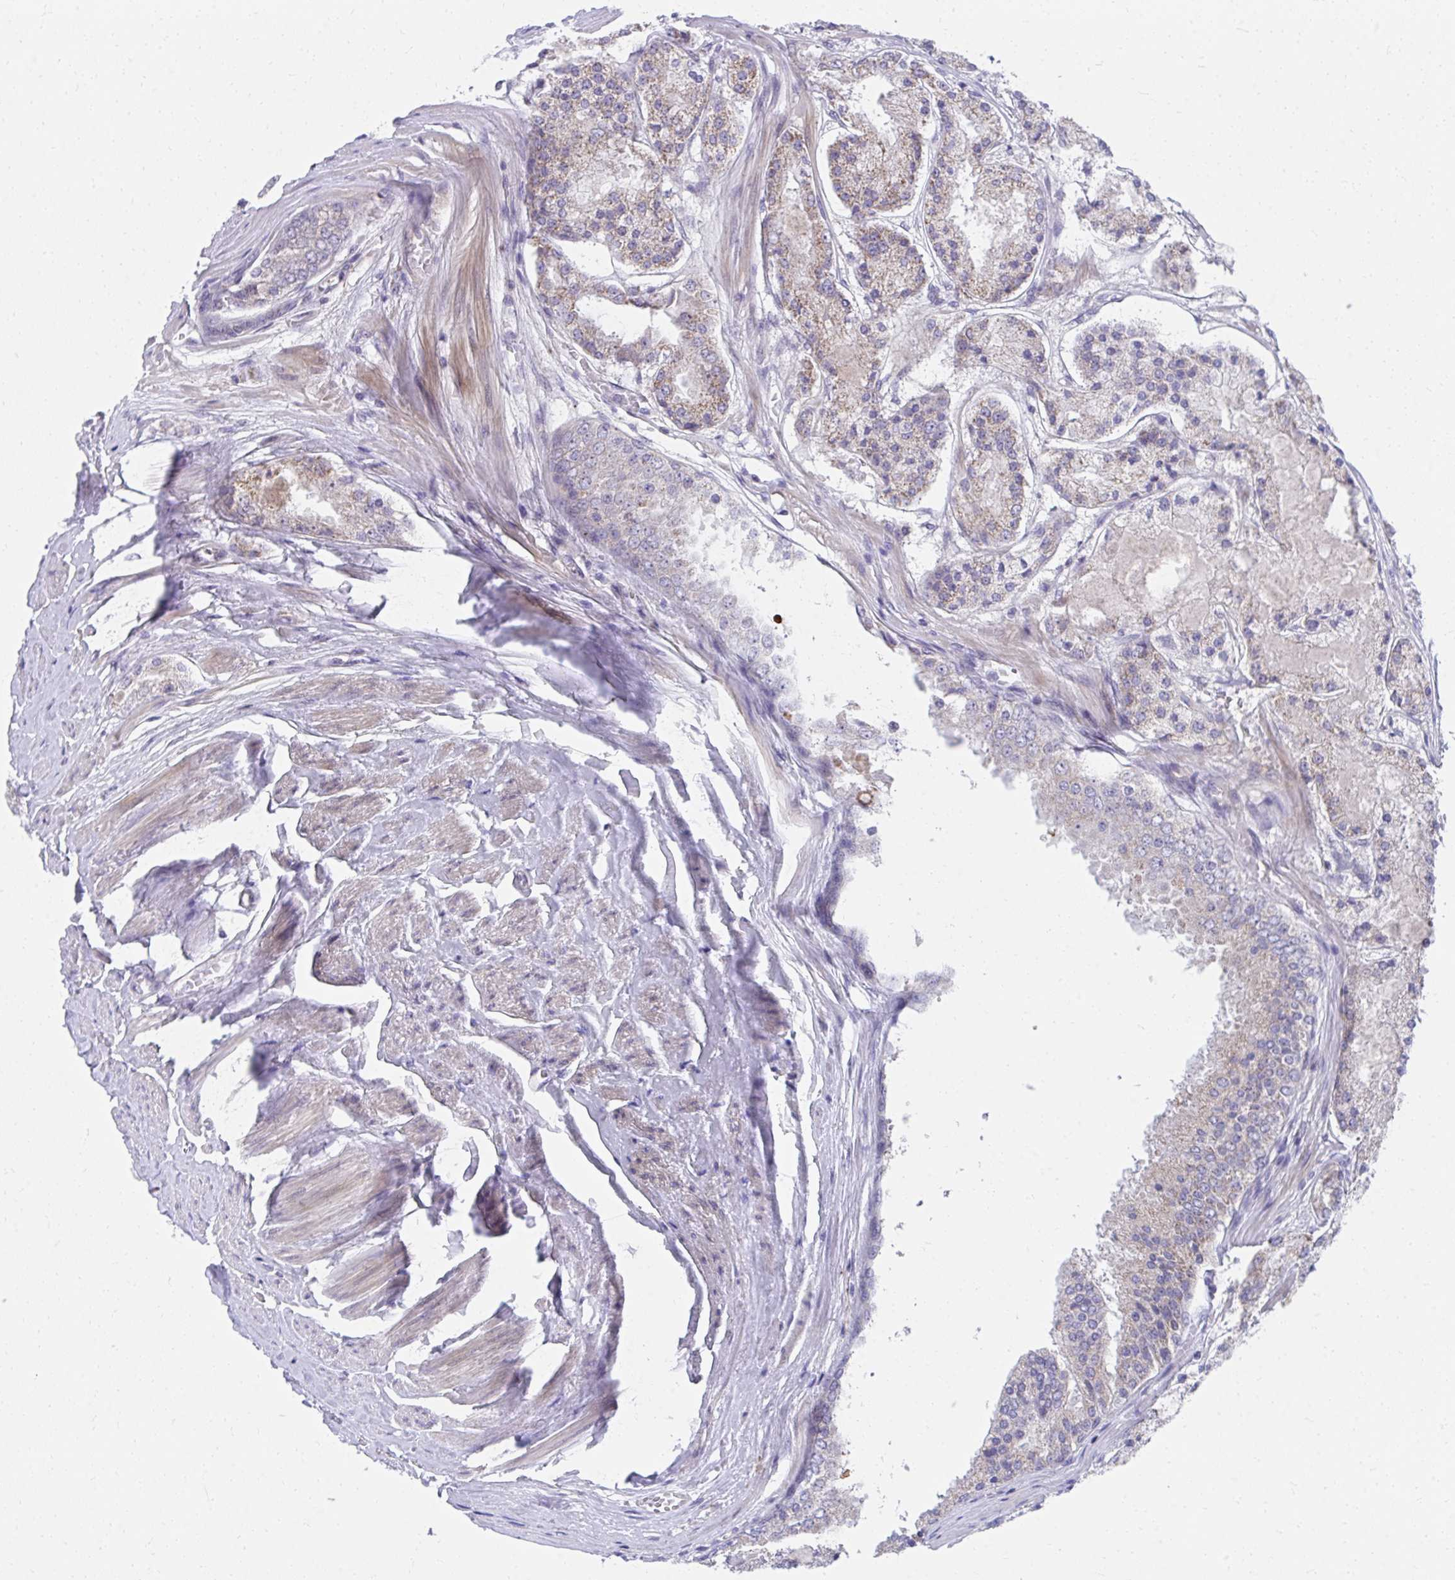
{"staining": {"intensity": "weak", "quantity": "25%-75%", "location": "cytoplasmic/membranous"}, "tissue": "prostate cancer", "cell_type": "Tumor cells", "image_type": "cancer", "snomed": [{"axis": "morphology", "description": "Adenocarcinoma, High grade"}, {"axis": "topography", "description": "Prostate"}], "caption": "Immunohistochemical staining of prostate cancer (high-grade adenocarcinoma) demonstrates weak cytoplasmic/membranous protein staining in approximately 25%-75% of tumor cells.", "gene": "SLAMF7", "patient": {"sex": "male", "age": 67}}